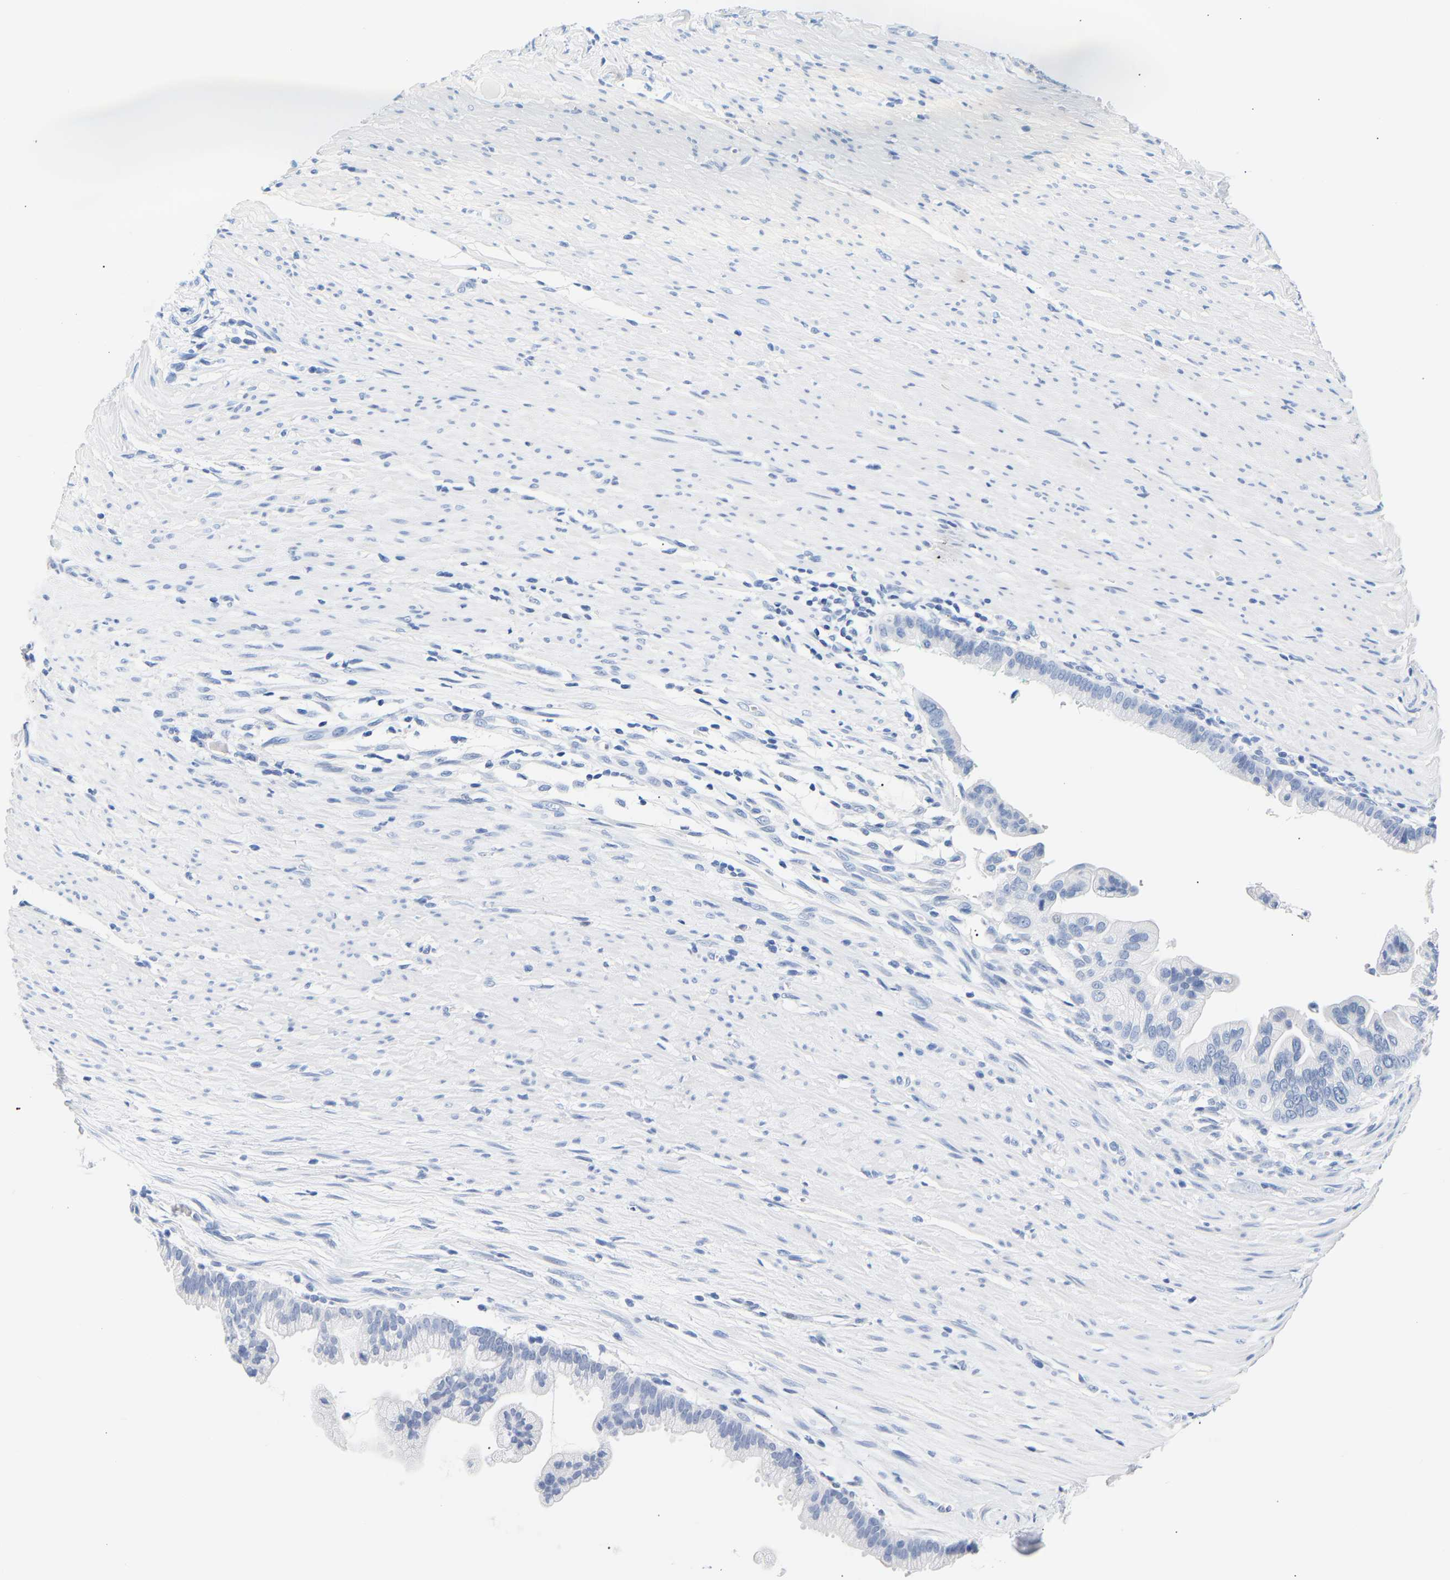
{"staining": {"intensity": "negative", "quantity": "none", "location": "none"}, "tissue": "pancreatic cancer", "cell_type": "Tumor cells", "image_type": "cancer", "snomed": [{"axis": "morphology", "description": "Adenocarcinoma, NOS"}, {"axis": "topography", "description": "Pancreas"}], "caption": "Human adenocarcinoma (pancreatic) stained for a protein using immunohistochemistry exhibits no expression in tumor cells.", "gene": "SPINK2", "patient": {"sex": "male", "age": 69}}